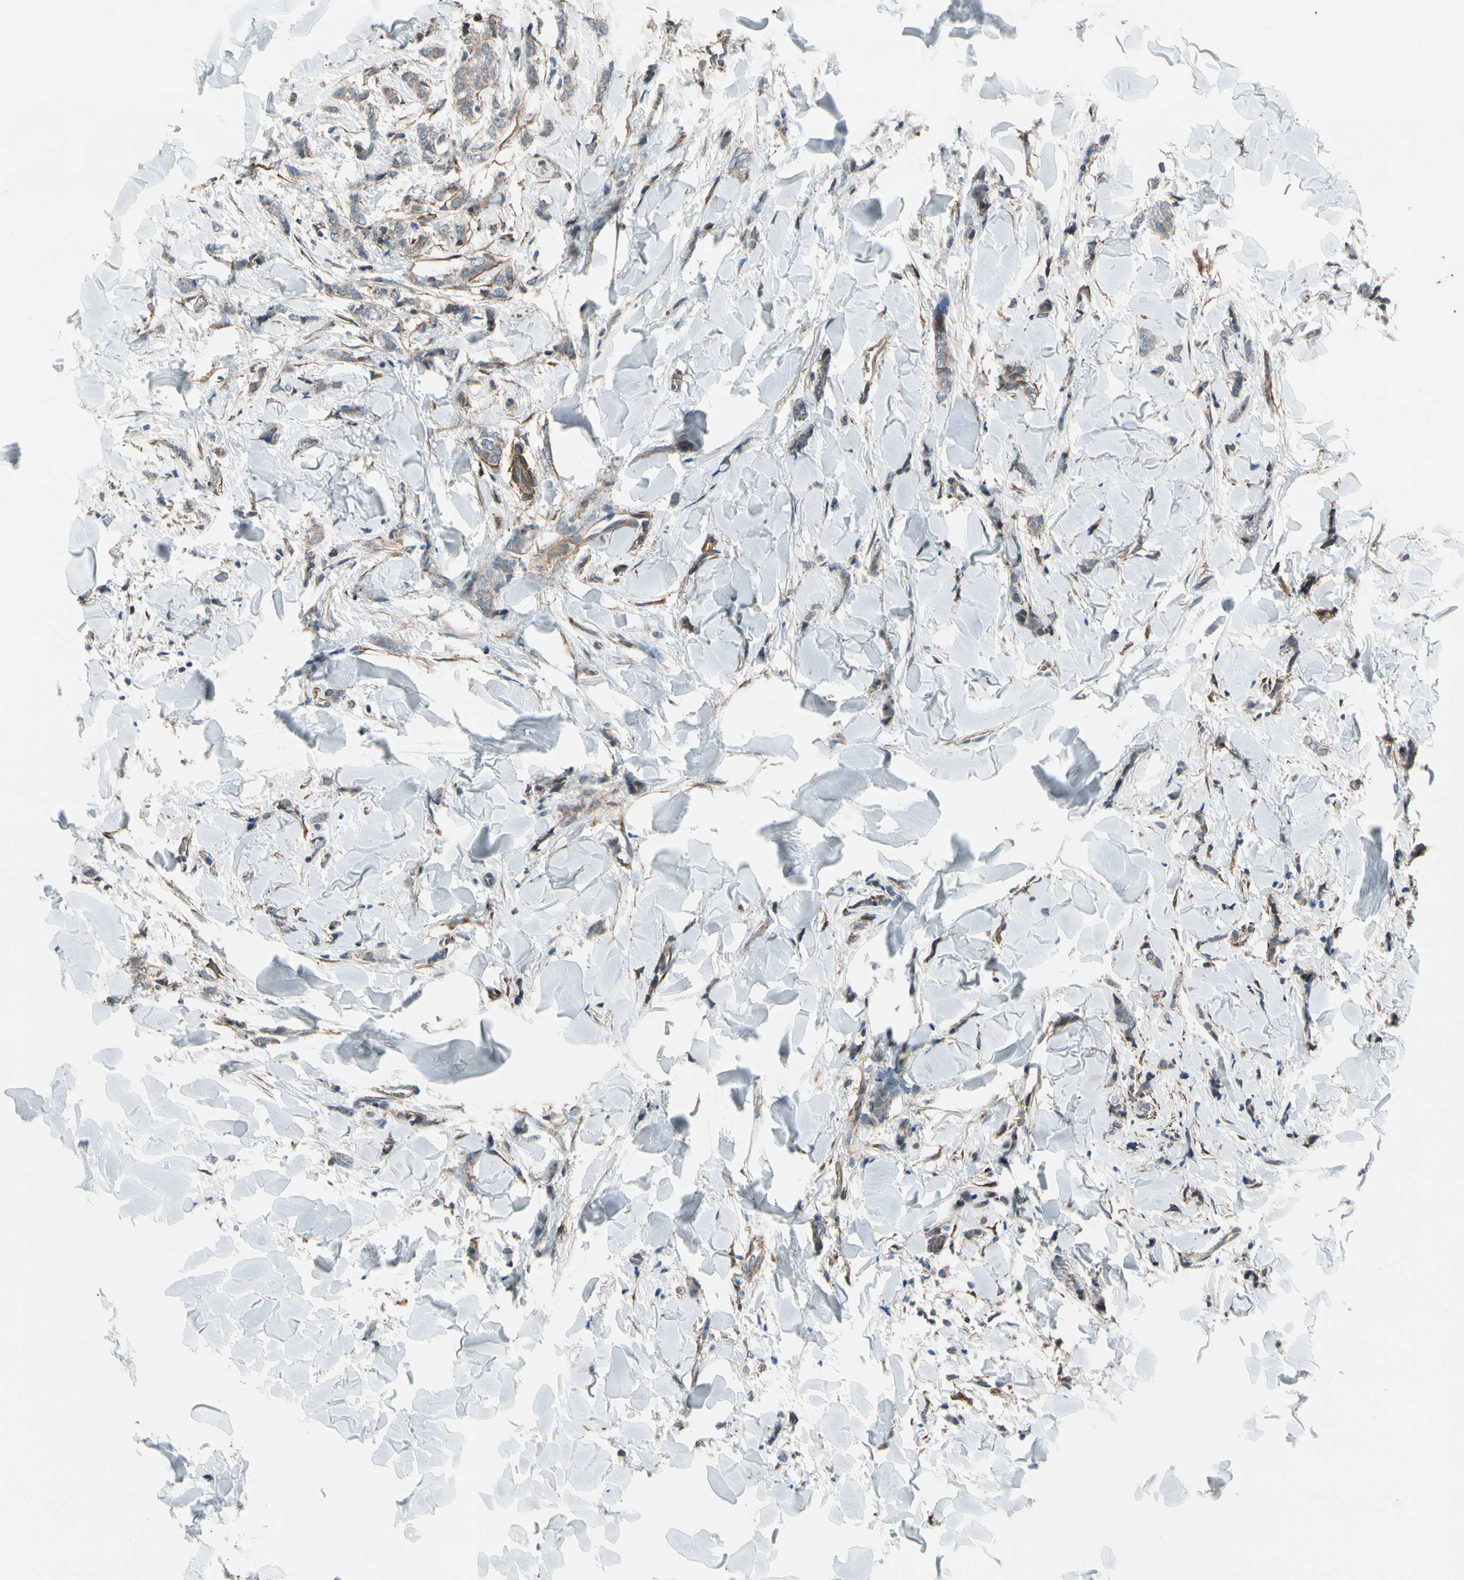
{"staining": {"intensity": "weak", "quantity": ">75%", "location": "cytoplasmic/membranous"}, "tissue": "breast cancer", "cell_type": "Tumor cells", "image_type": "cancer", "snomed": [{"axis": "morphology", "description": "Lobular carcinoma"}, {"axis": "topography", "description": "Skin"}, {"axis": "topography", "description": "Breast"}], "caption": "Tumor cells exhibit weak cytoplasmic/membranous staining in approximately >75% of cells in breast cancer.", "gene": "LIMK2", "patient": {"sex": "female", "age": 46}}